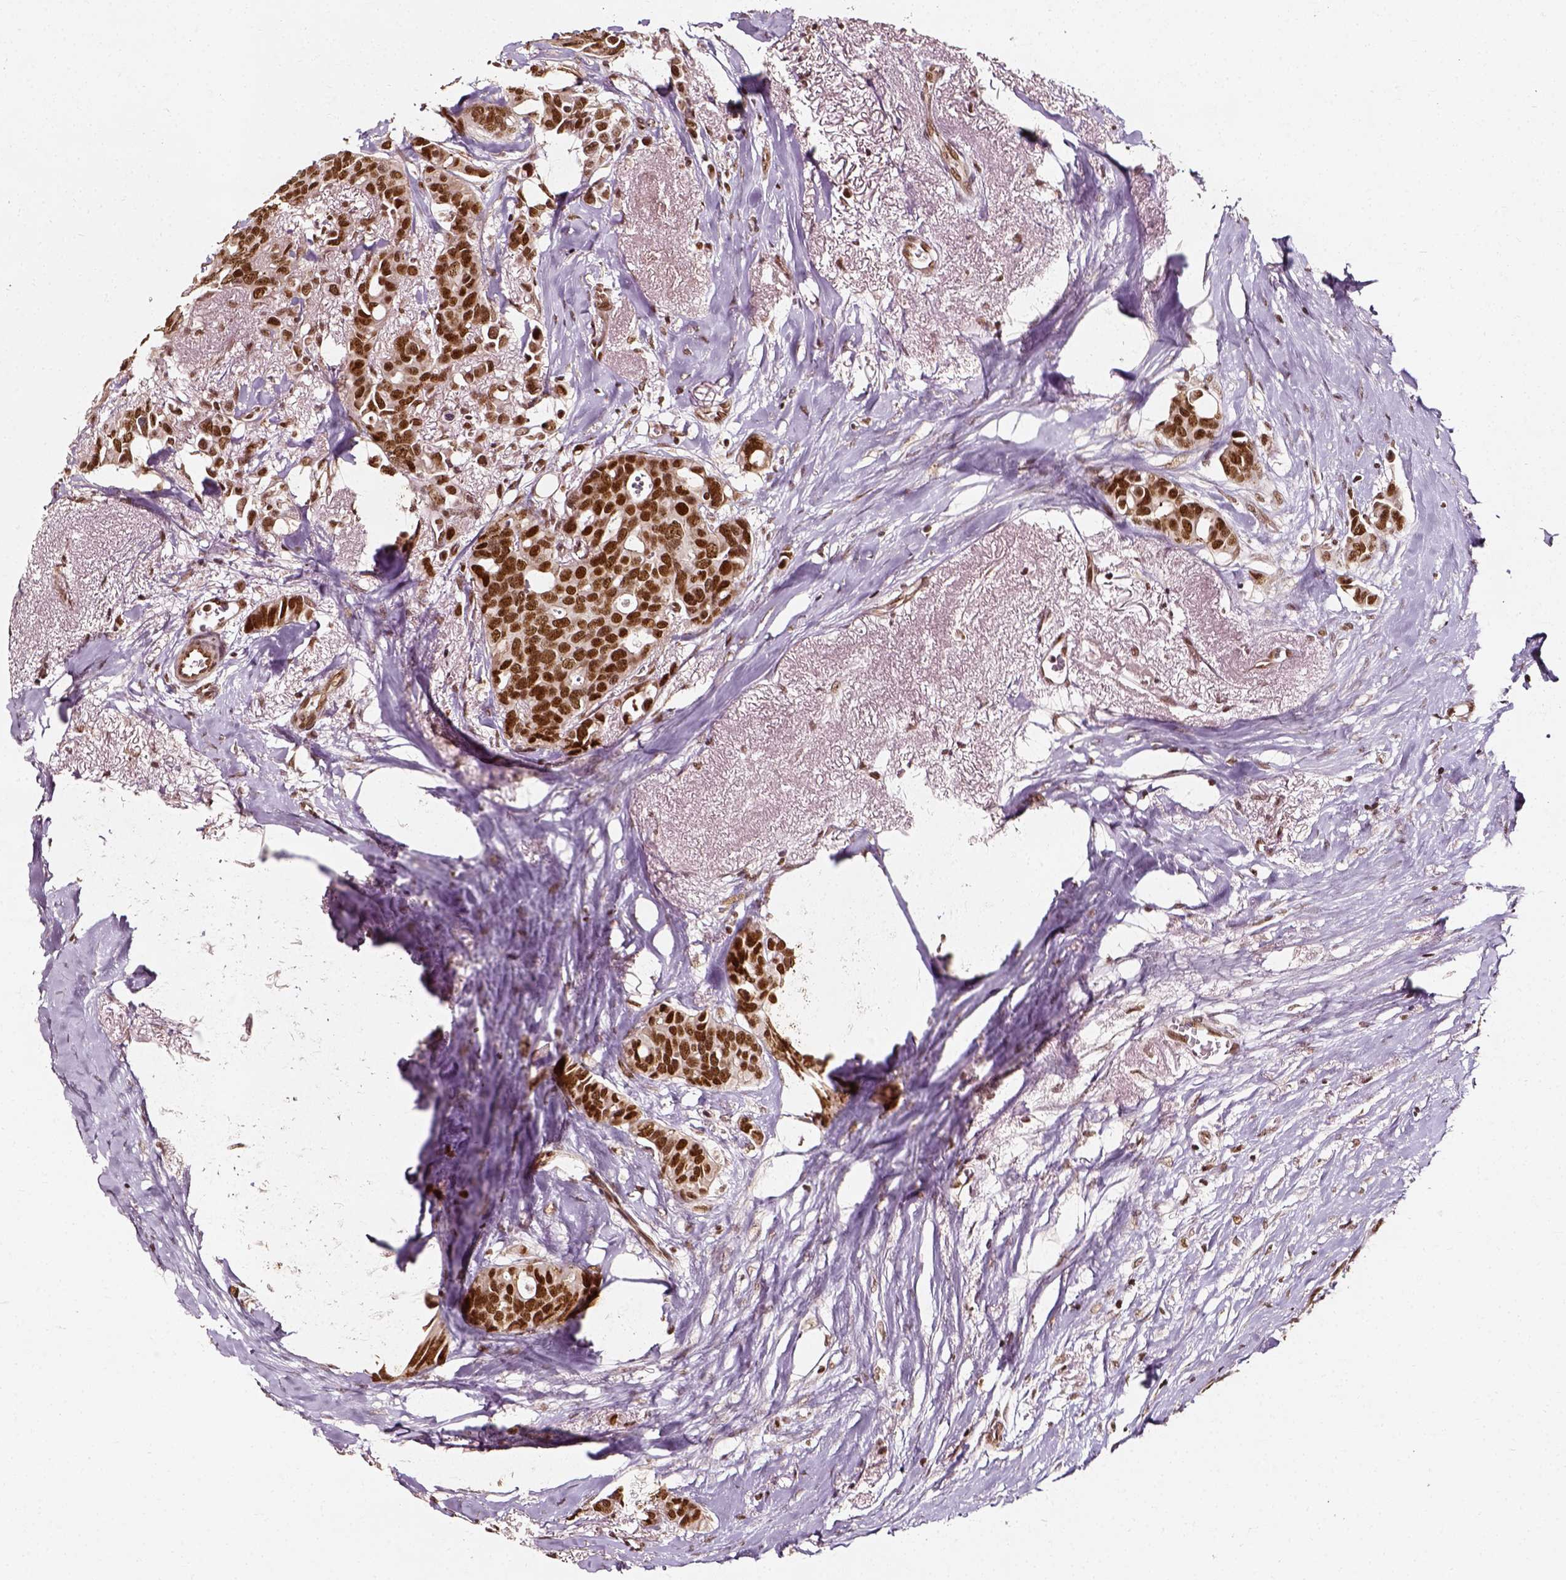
{"staining": {"intensity": "moderate", "quantity": ">75%", "location": "nuclear"}, "tissue": "breast cancer", "cell_type": "Tumor cells", "image_type": "cancer", "snomed": [{"axis": "morphology", "description": "Duct carcinoma"}, {"axis": "topography", "description": "Breast"}], "caption": "Moderate nuclear positivity for a protein is appreciated in about >75% of tumor cells of breast infiltrating ductal carcinoma using immunohistochemistry.", "gene": "NACC1", "patient": {"sex": "female", "age": 54}}